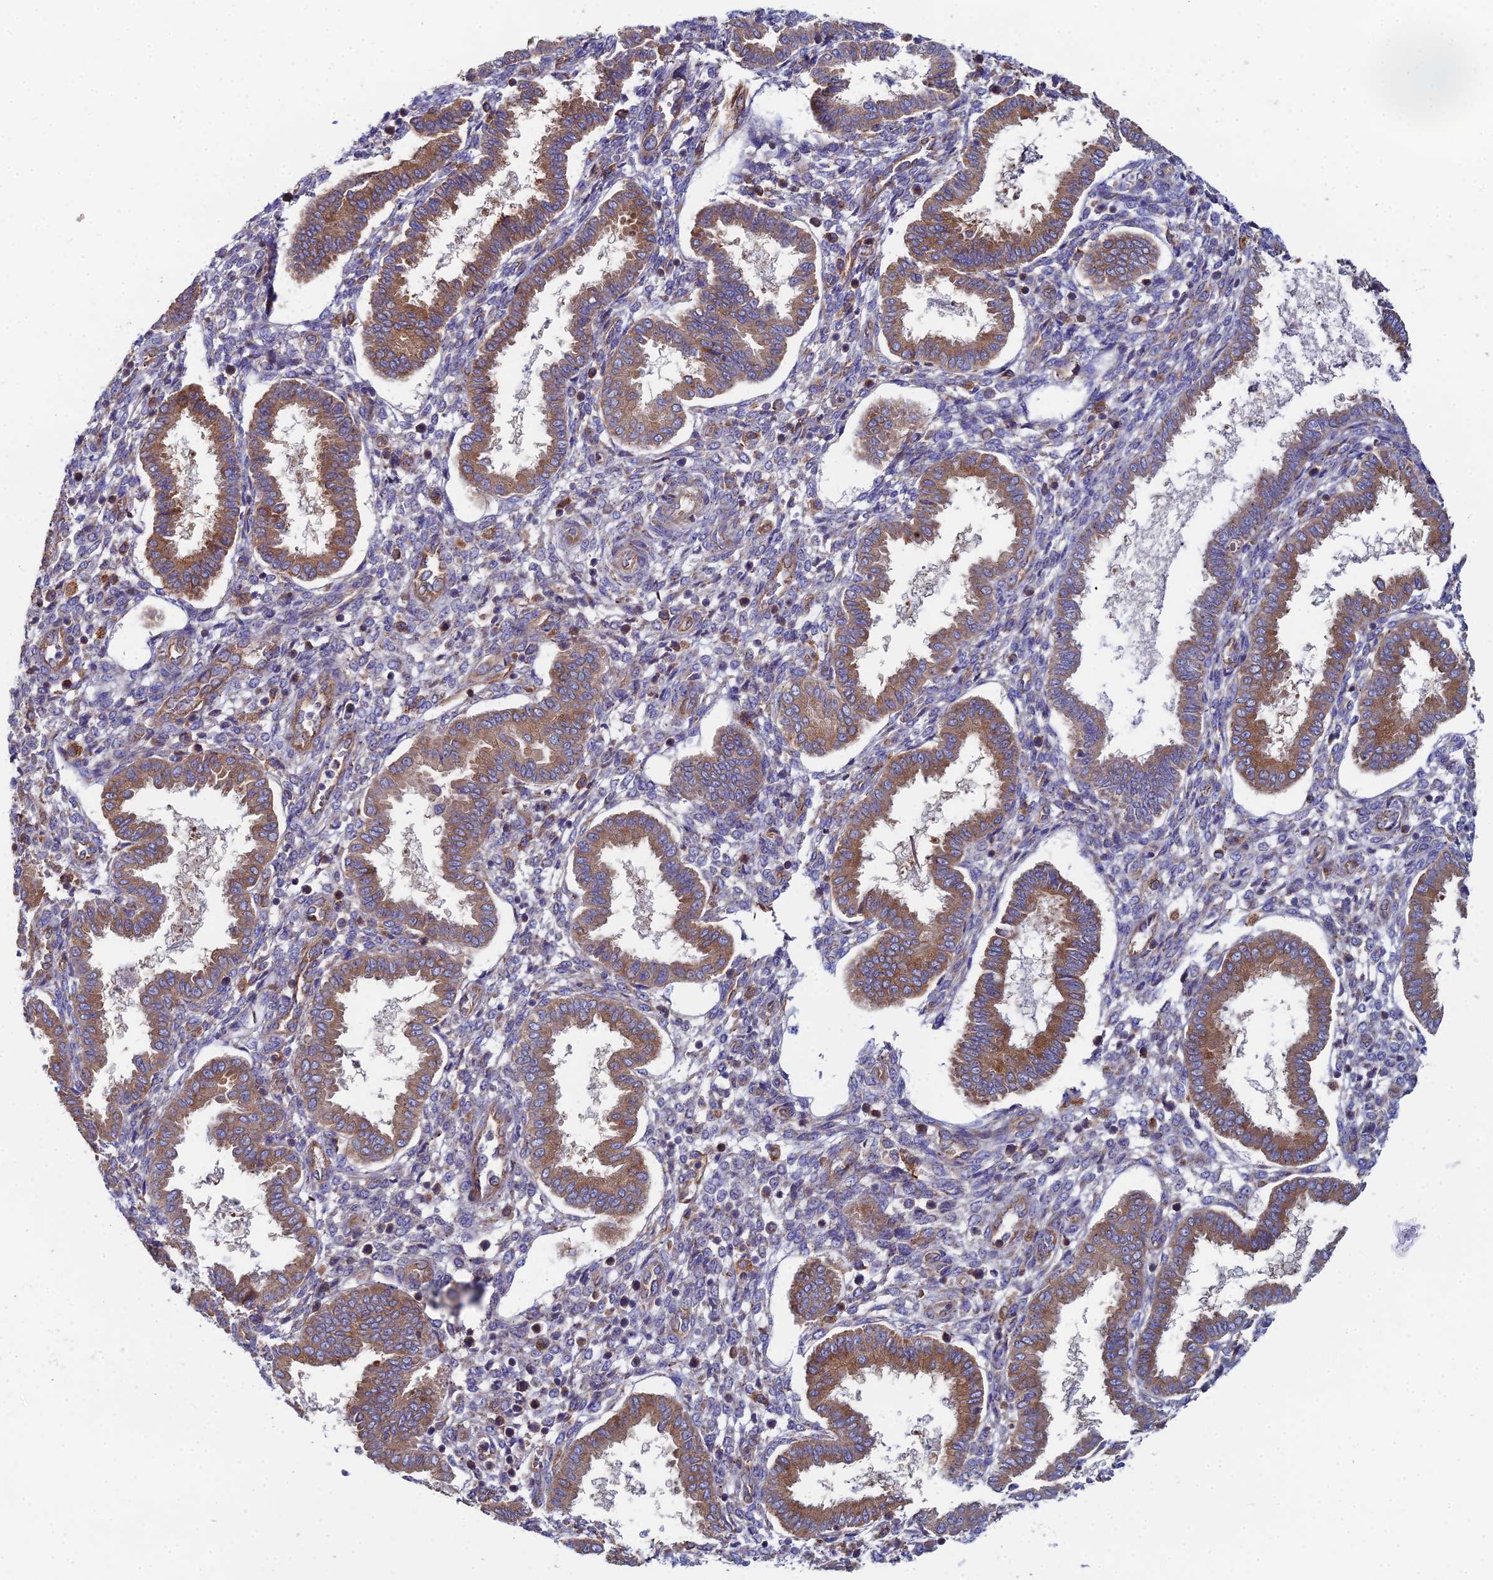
{"staining": {"intensity": "moderate", "quantity": "<25%", "location": "cytoplasmic/membranous"}, "tissue": "endometrium", "cell_type": "Cells in endometrial stroma", "image_type": "normal", "snomed": [{"axis": "morphology", "description": "Normal tissue, NOS"}, {"axis": "topography", "description": "Endometrium"}], "caption": "Endometrium stained with immunohistochemistry (IHC) demonstrates moderate cytoplasmic/membranous expression in approximately <25% of cells in endometrial stroma. (DAB (3,3'-diaminobenzidine) = brown stain, brightfield microscopy at high magnification).", "gene": "CLCN3", "patient": {"sex": "female", "age": 24}}